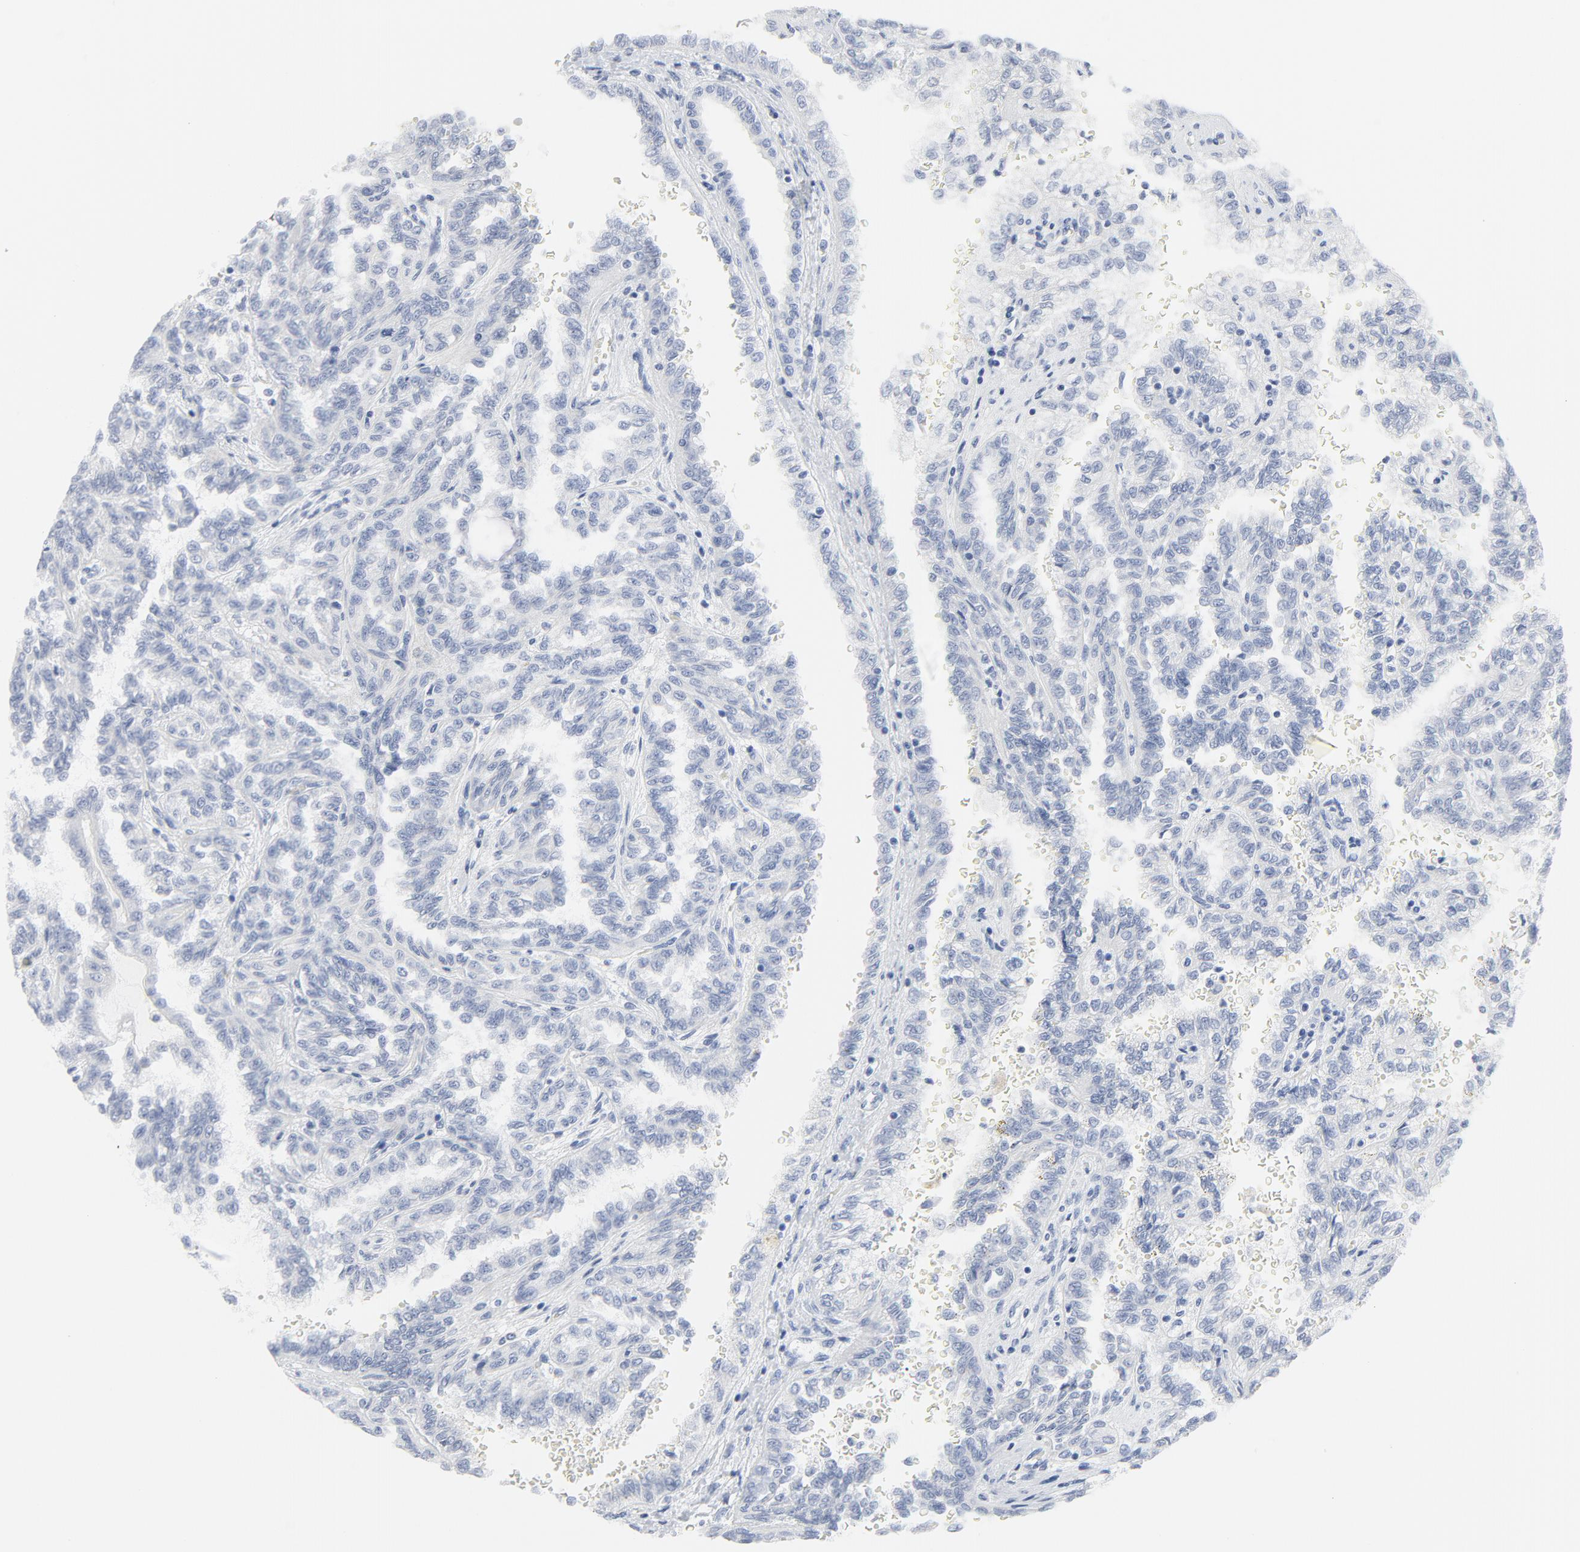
{"staining": {"intensity": "negative", "quantity": "none", "location": "none"}, "tissue": "renal cancer", "cell_type": "Tumor cells", "image_type": "cancer", "snomed": [{"axis": "morphology", "description": "Inflammation, NOS"}, {"axis": "morphology", "description": "Adenocarcinoma, NOS"}, {"axis": "topography", "description": "Kidney"}], "caption": "Histopathology image shows no significant protein staining in tumor cells of adenocarcinoma (renal). Brightfield microscopy of immunohistochemistry (IHC) stained with DAB (brown) and hematoxylin (blue), captured at high magnification.", "gene": "TUBB1", "patient": {"sex": "male", "age": 68}}